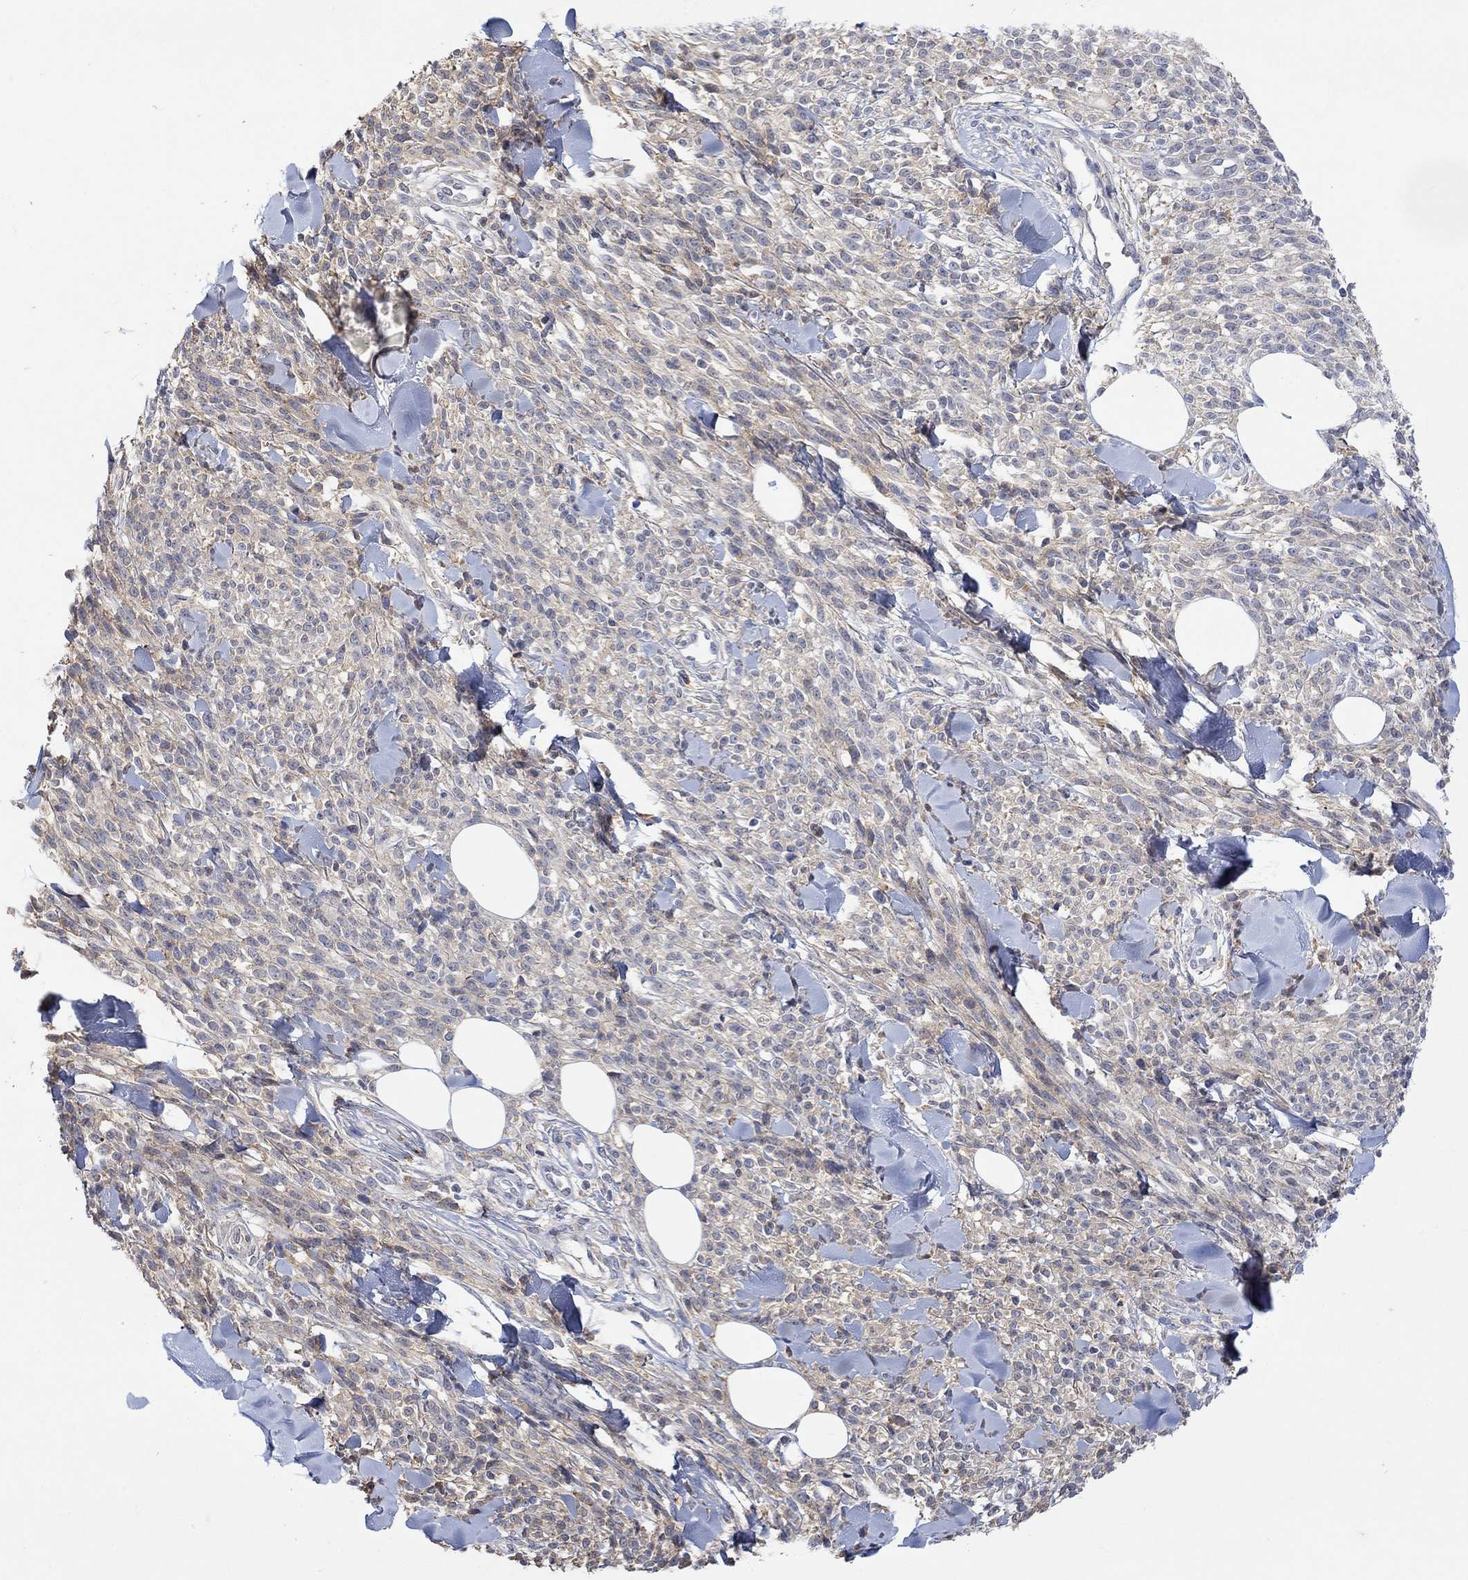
{"staining": {"intensity": "weak", "quantity": "25%-75%", "location": "cytoplasmic/membranous"}, "tissue": "melanoma", "cell_type": "Tumor cells", "image_type": "cancer", "snomed": [{"axis": "morphology", "description": "Malignant melanoma, NOS"}, {"axis": "topography", "description": "Skin"}, {"axis": "topography", "description": "Skin of trunk"}], "caption": "Human malignant melanoma stained for a protein (brown) demonstrates weak cytoplasmic/membranous positive expression in about 25%-75% of tumor cells.", "gene": "MSTN", "patient": {"sex": "male", "age": 74}}